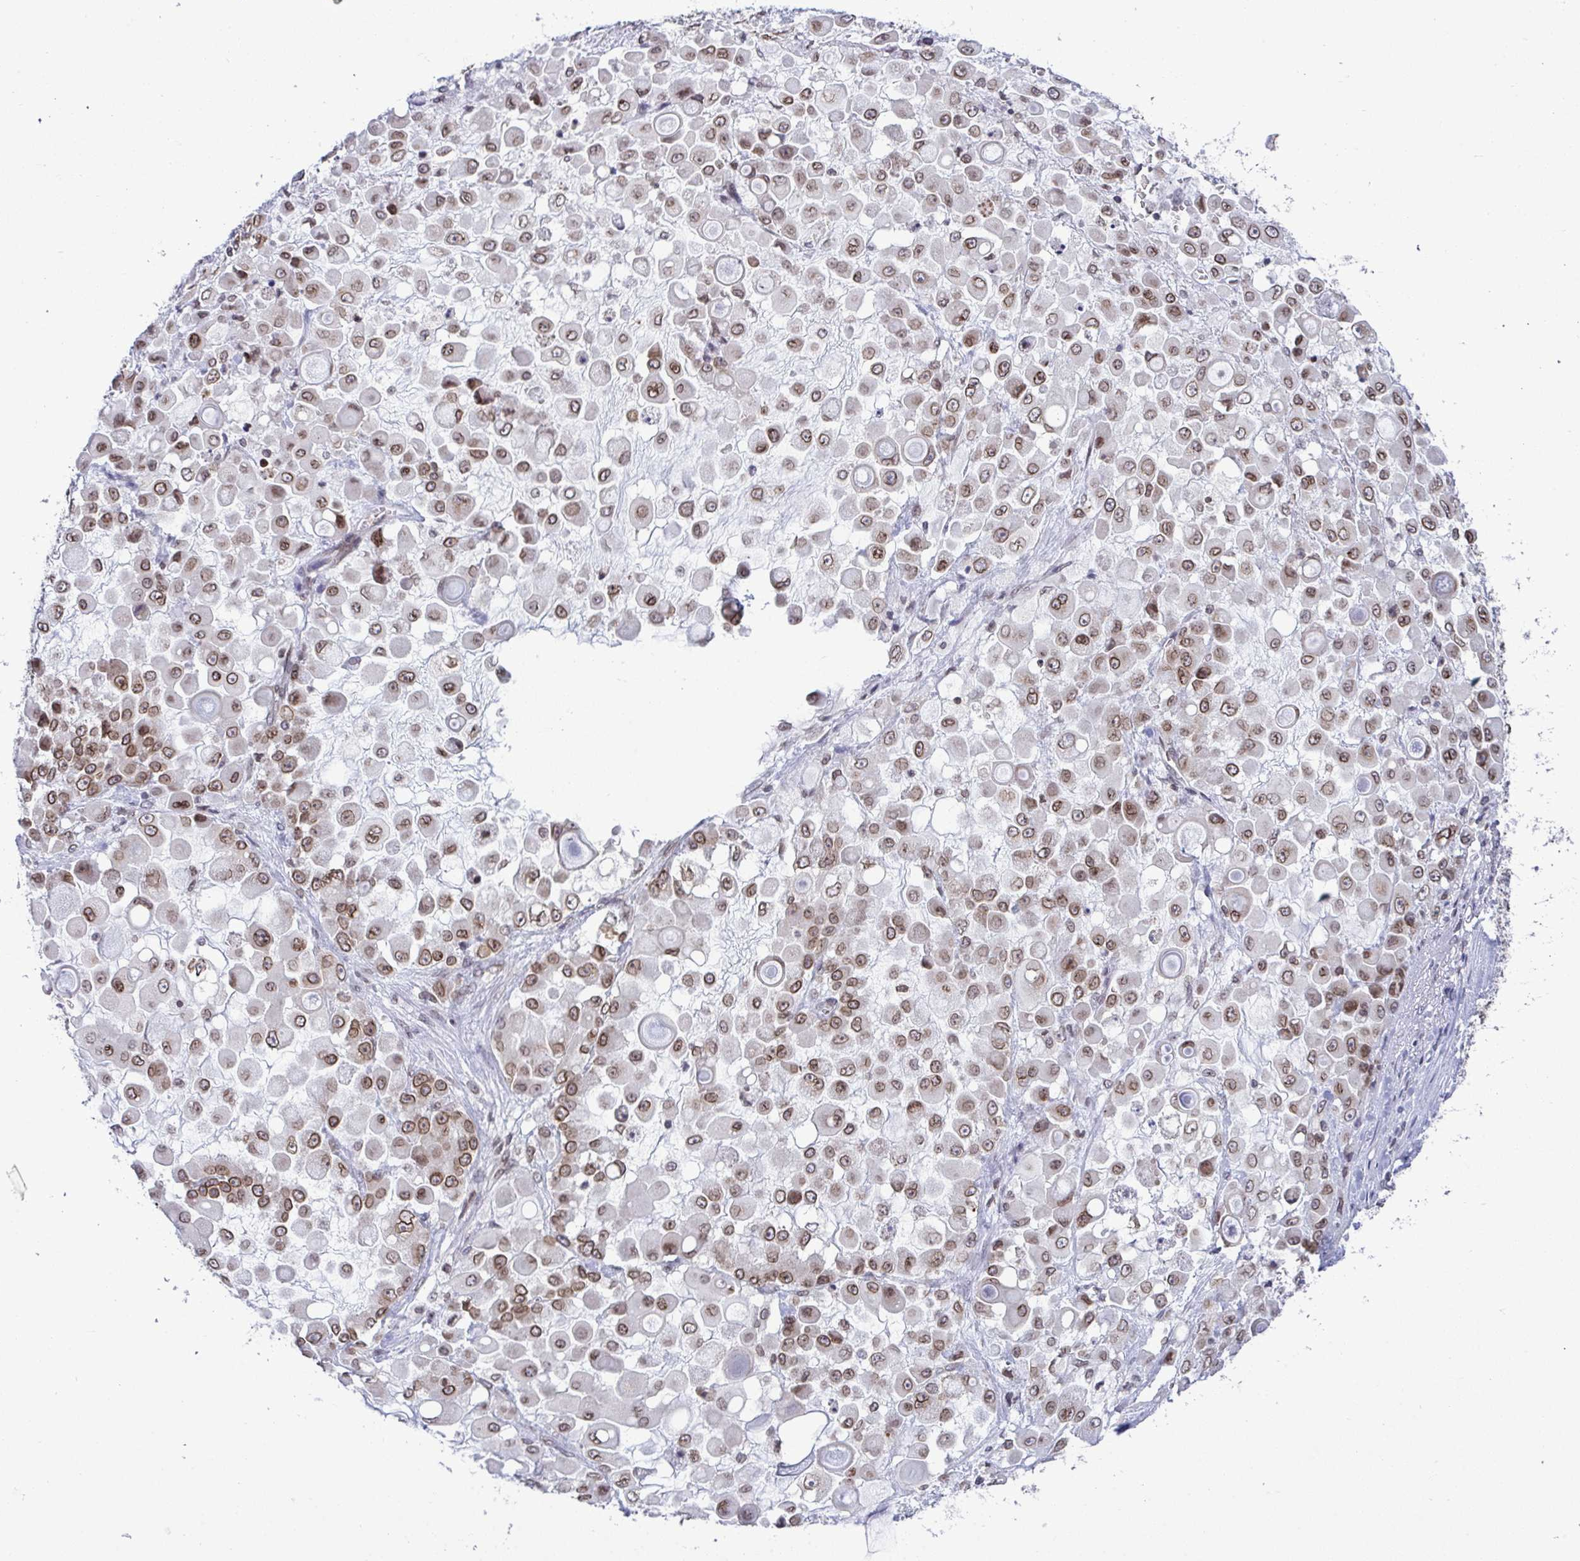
{"staining": {"intensity": "moderate", "quantity": ">75%", "location": "cytoplasmic/membranous,nuclear"}, "tissue": "stomach cancer", "cell_type": "Tumor cells", "image_type": "cancer", "snomed": [{"axis": "morphology", "description": "Adenocarcinoma, NOS"}, {"axis": "topography", "description": "Stomach"}], "caption": "Immunohistochemical staining of human stomach cancer shows medium levels of moderate cytoplasmic/membranous and nuclear expression in approximately >75% of tumor cells.", "gene": "RANBP2", "patient": {"sex": "female", "age": 76}}